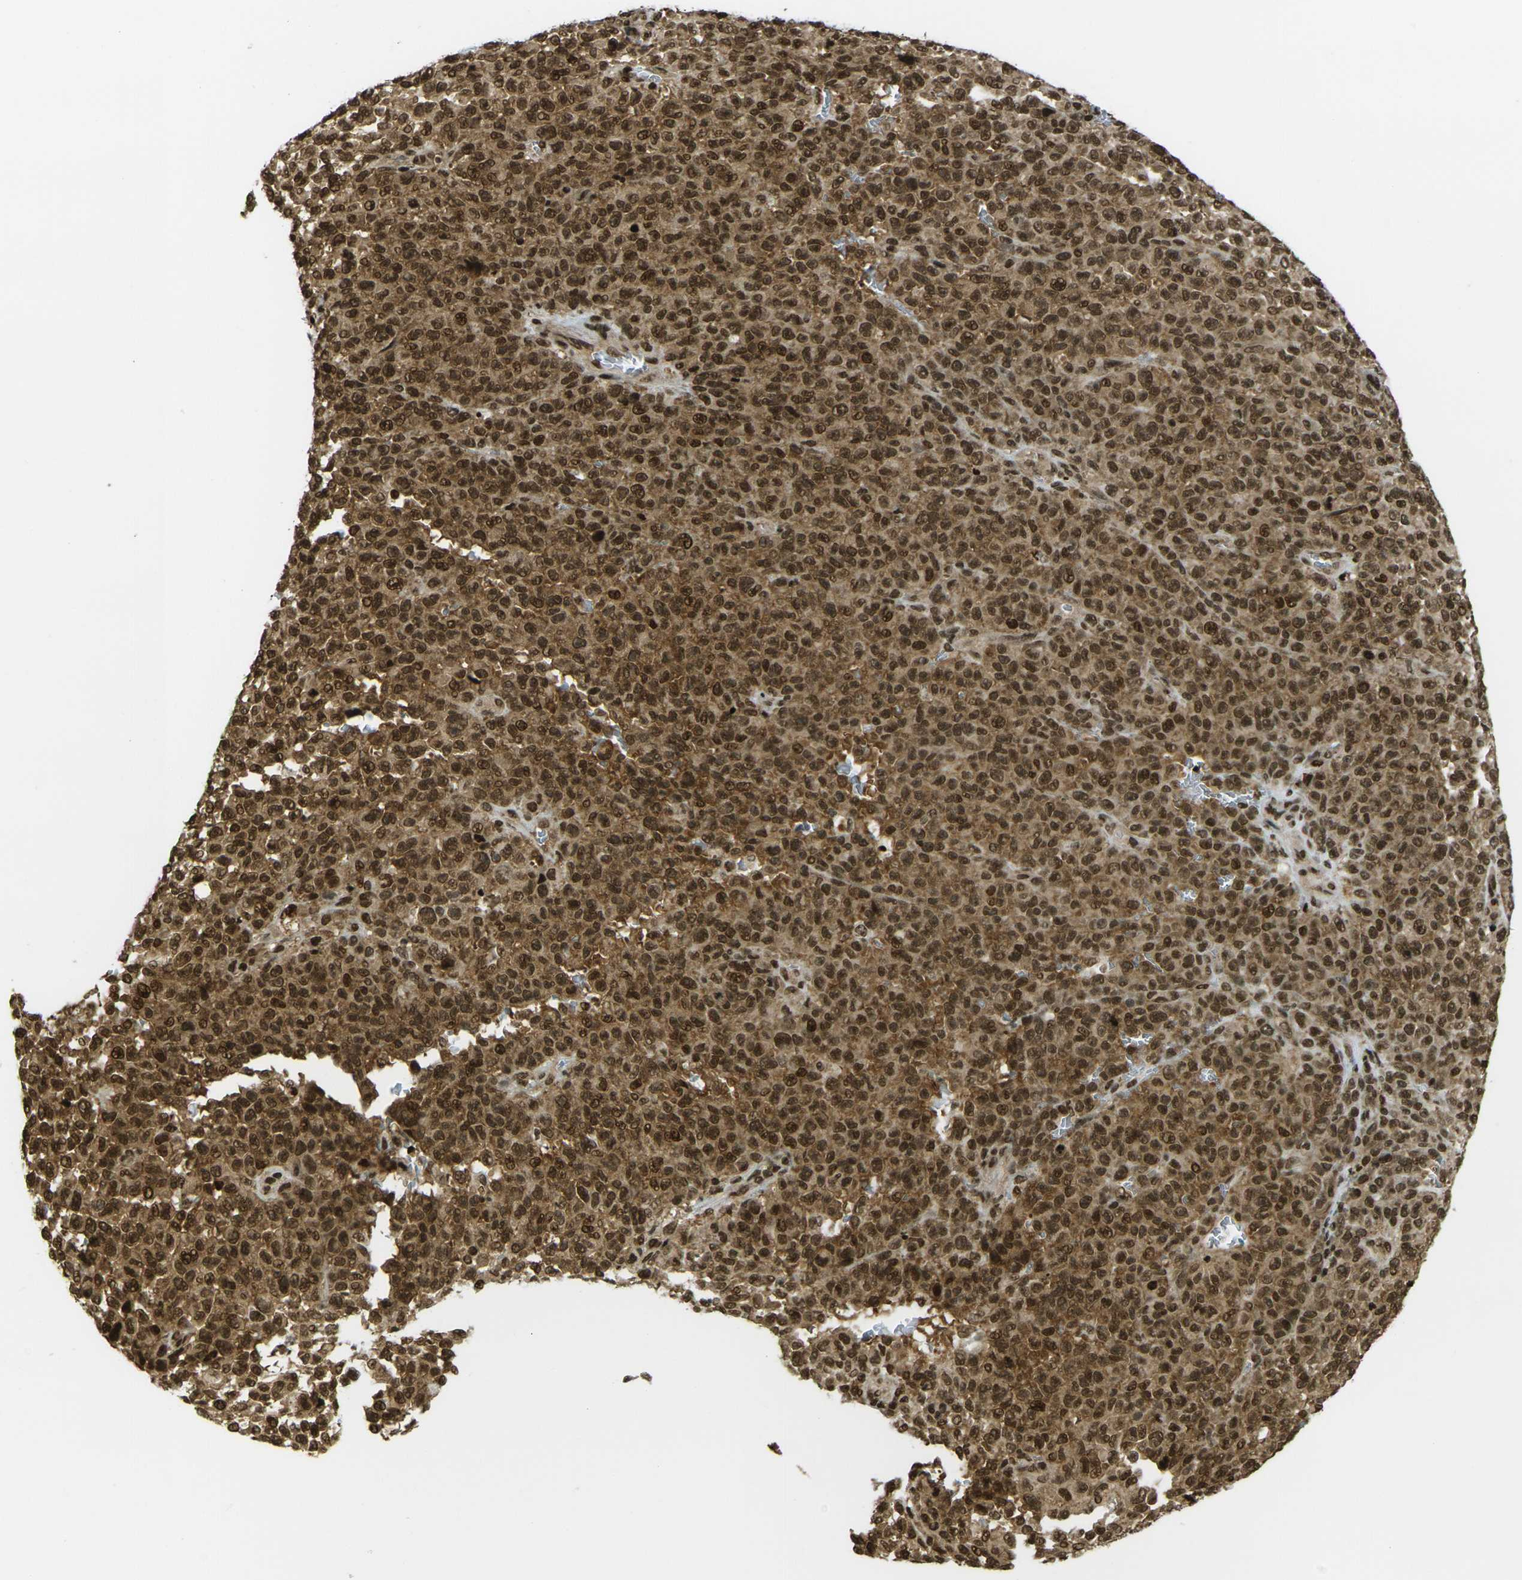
{"staining": {"intensity": "strong", "quantity": ">75%", "location": "cytoplasmic/membranous,nuclear"}, "tissue": "melanoma", "cell_type": "Tumor cells", "image_type": "cancer", "snomed": [{"axis": "morphology", "description": "Malignant melanoma, NOS"}, {"axis": "topography", "description": "Skin"}], "caption": "Melanoma stained for a protein (brown) demonstrates strong cytoplasmic/membranous and nuclear positive expression in approximately >75% of tumor cells.", "gene": "RUVBL2", "patient": {"sex": "female", "age": 82}}